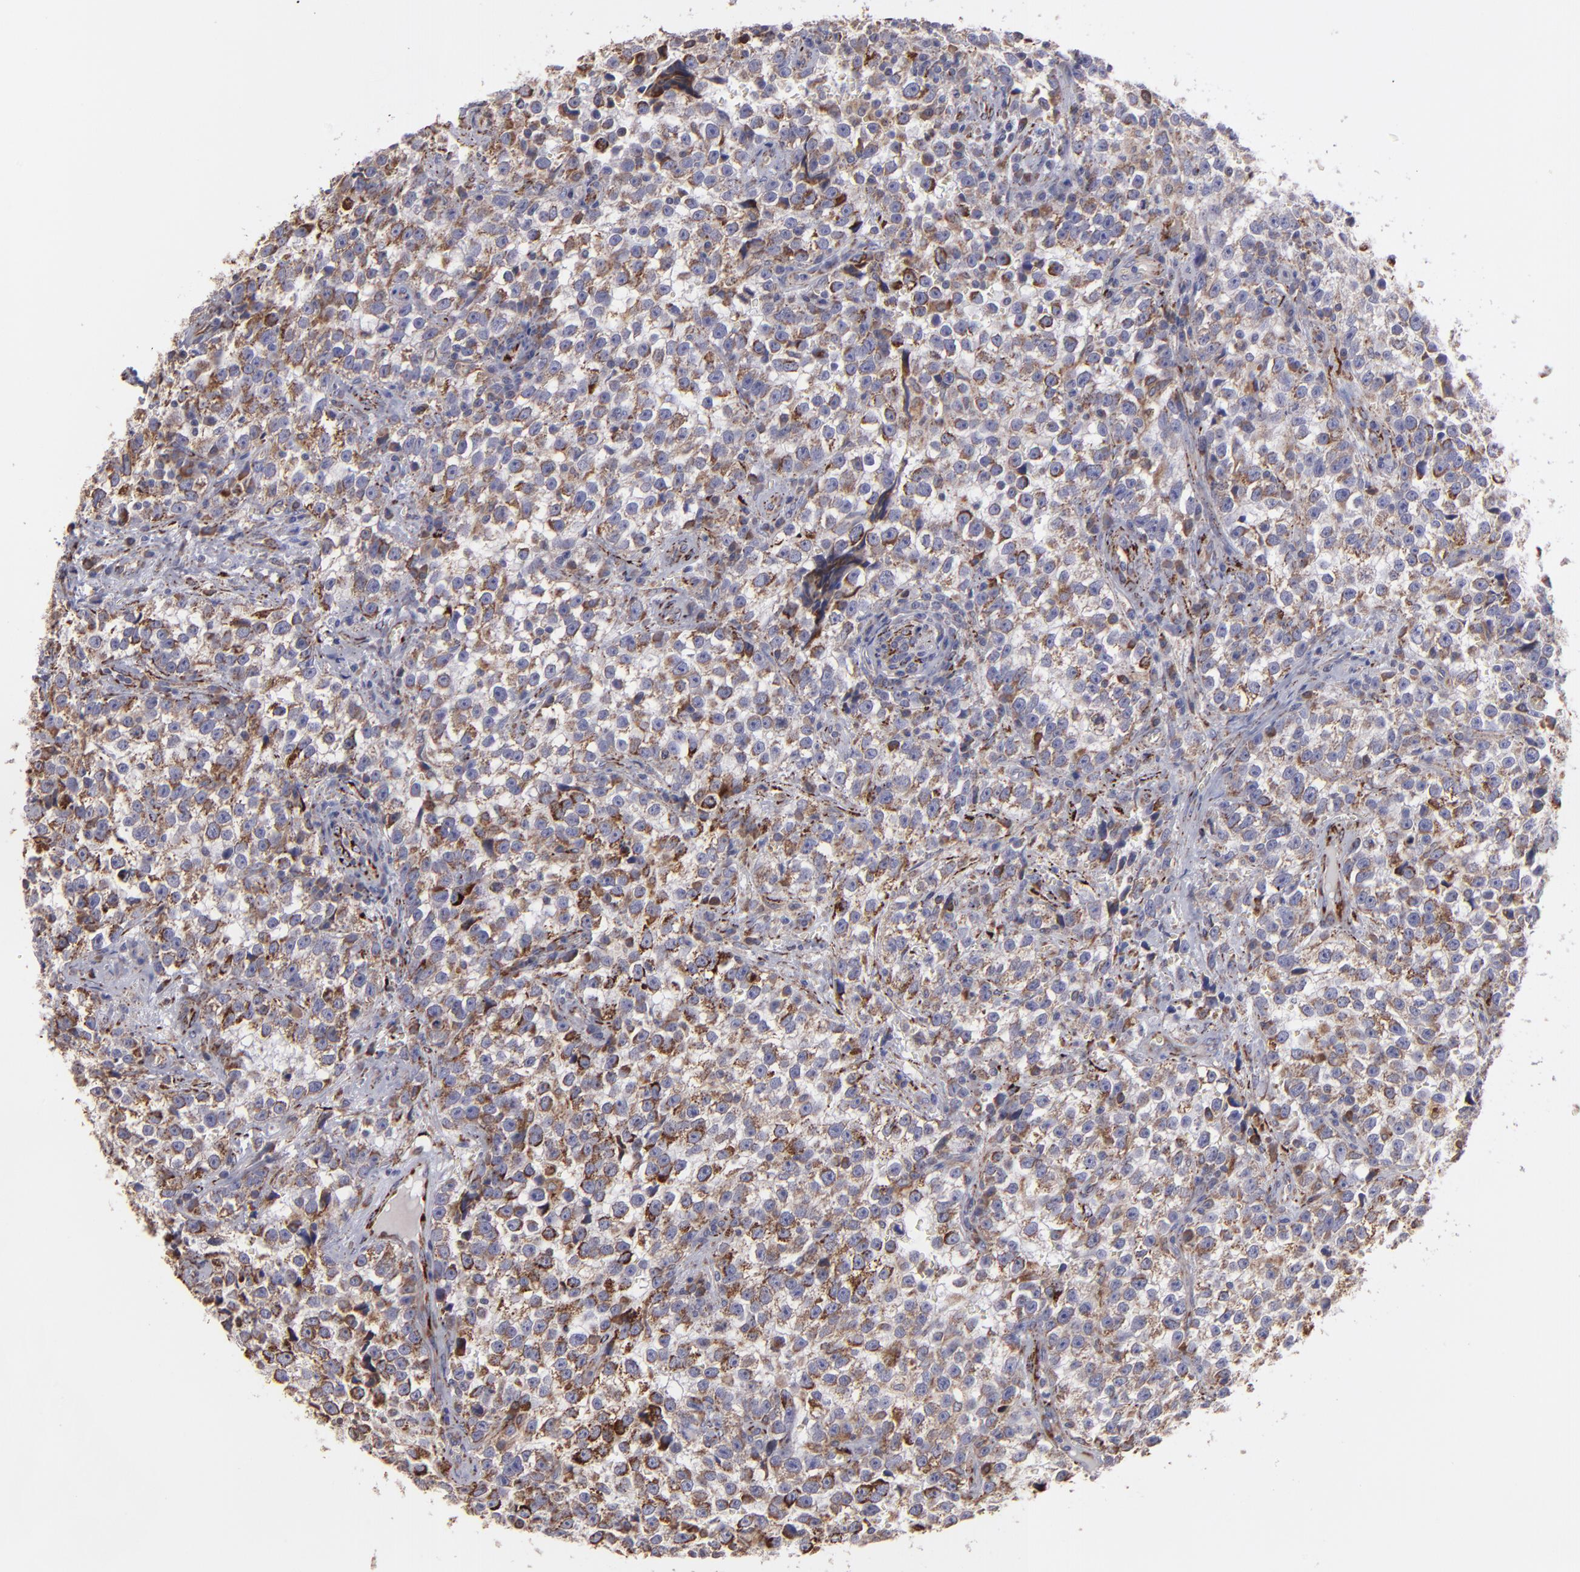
{"staining": {"intensity": "weak", "quantity": ">75%", "location": "cytoplasmic/membranous"}, "tissue": "testis cancer", "cell_type": "Tumor cells", "image_type": "cancer", "snomed": [{"axis": "morphology", "description": "Seminoma, NOS"}, {"axis": "topography", "description": "Testis"}], "caption": "The micrograph exhibits immunohistochemical staining of testis cancer (seminoma). There is weak cytoplasmic/membranous staining is identified in about >75% of tumor cells. (brown staining indicates protein expression, while blue staining denotes nuclei).", "gene": "MAOB", "patient": {"sex": "male", "age": 38}}